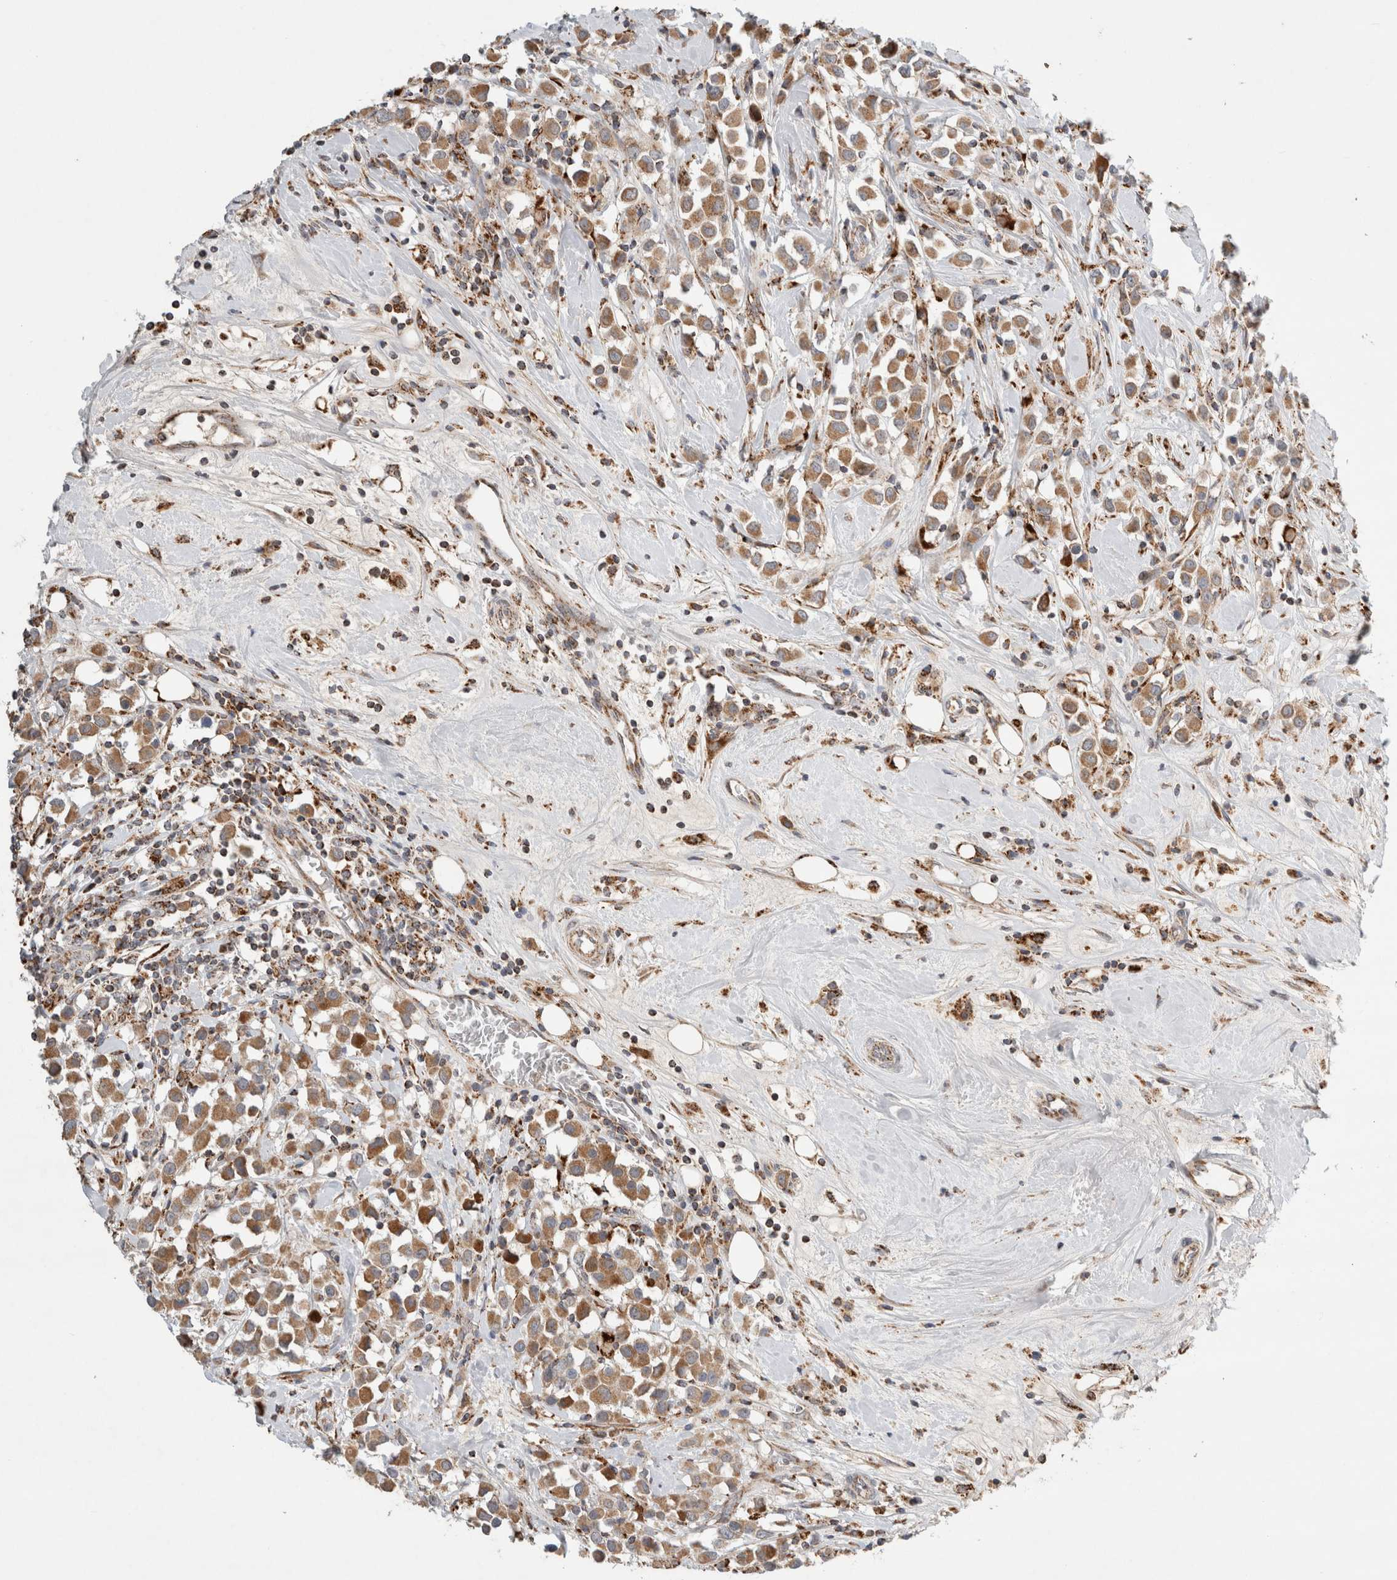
{"staining": {"intensity": "moderate", "quantity": ">75%", "location": "cytoplasmic/membranous"}, "tissue": "breast cancer", "cell_type": "Tumor cells", "image_type": "cancer", "snomed": [{"axis": "morphology", "description": "Duct carcinoma"}, {"axis": "topography", "description": "Breast"}], "caption": "Protein positivity by immunohistochemistry demonstrates moderate cytoplasmic/membranous staining in about >75% of tumor cells in breast invasive ductal carcinoma. The protein is stained brown, and the nuclei are stained in blue (DAB IHC with brightfield microscopy, high magnification).", "gene": "HROB", "patient": {"sex": "female", "age": 61}}